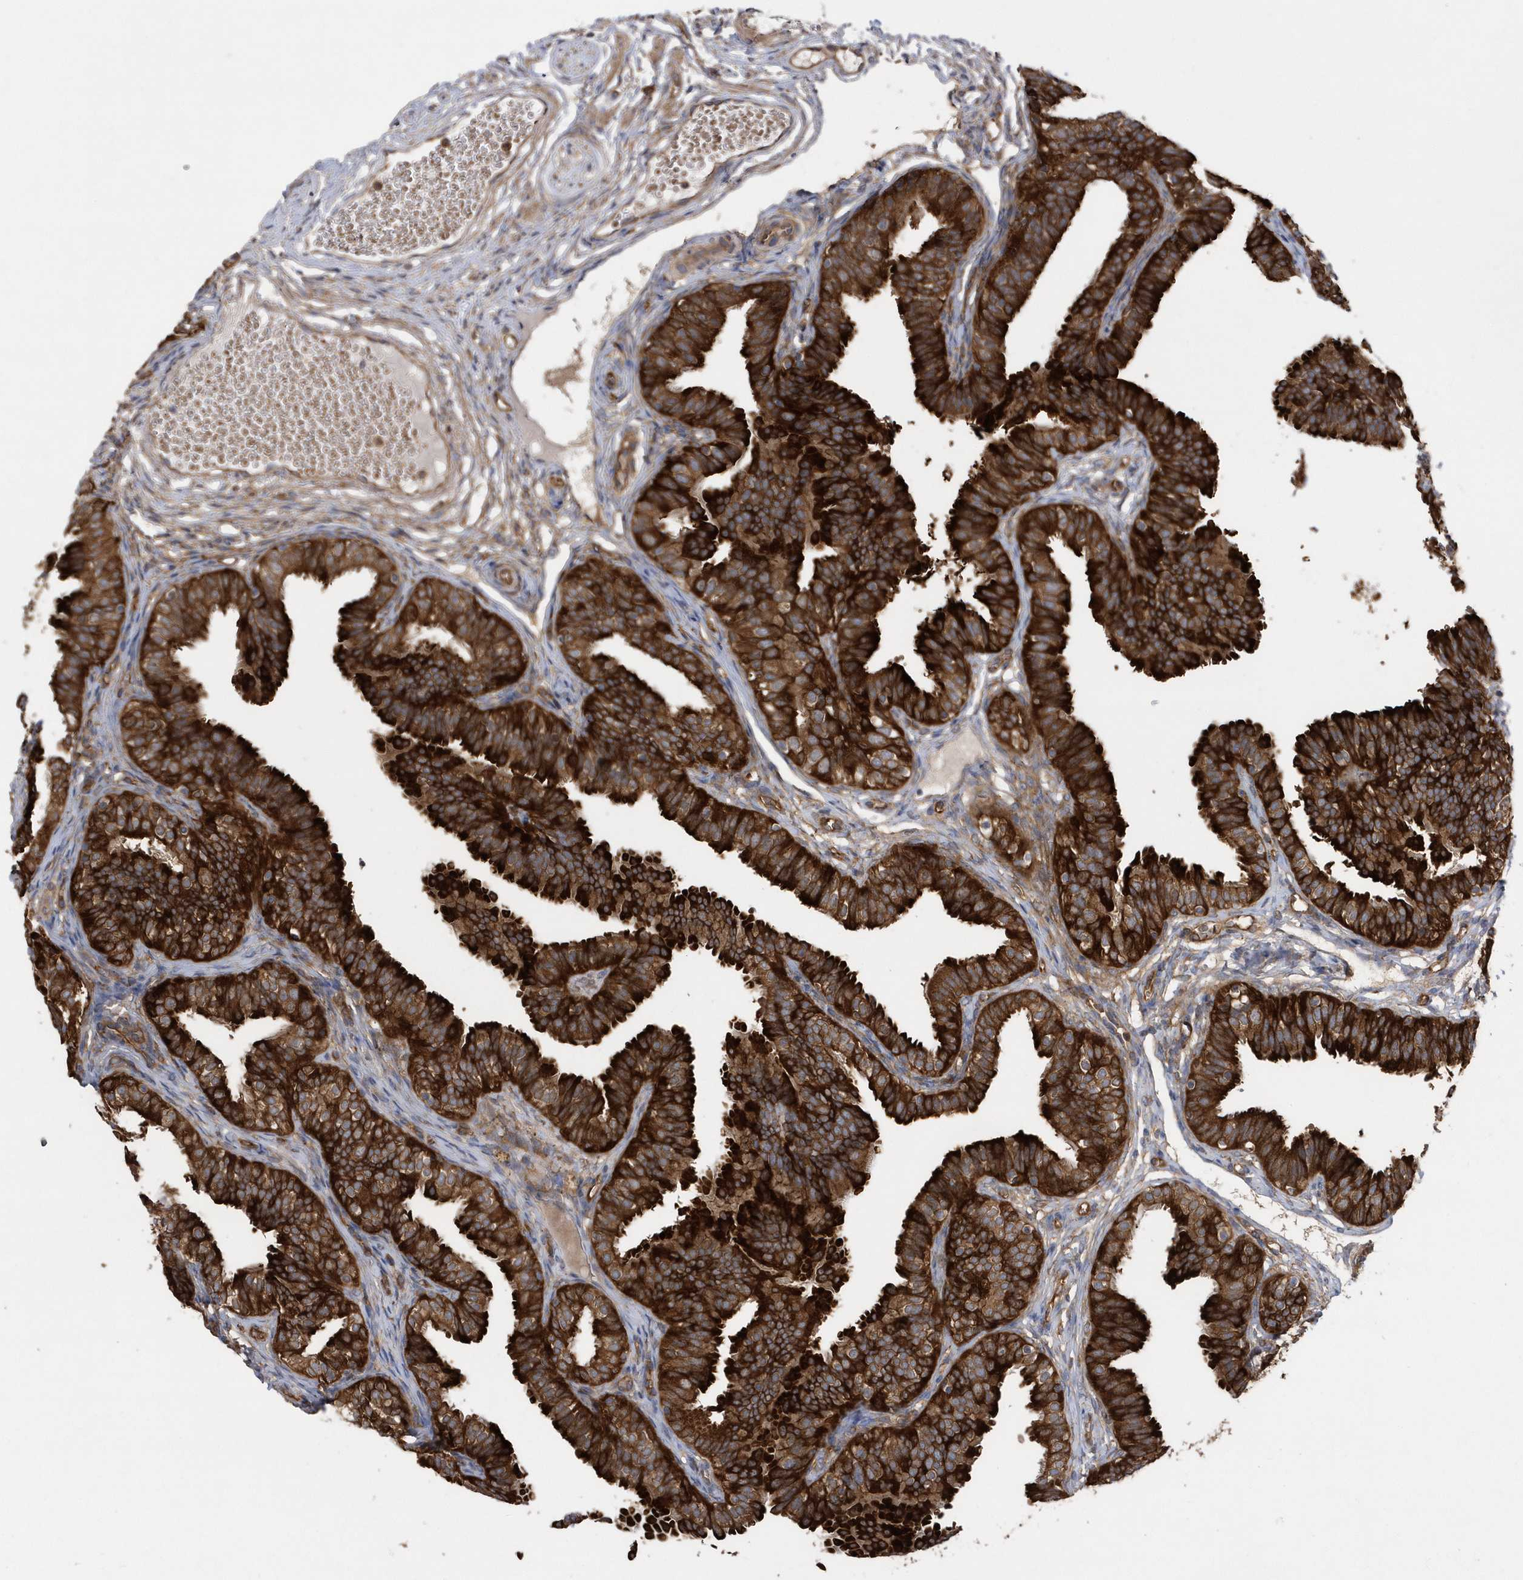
{"staining": {"intensity": "strong", "quantity": ">75%", "location": "cytoplasmic/membranous"}, "tissue": "fallopian tube", "cell_type": "Glandular cells", "image_type": "normal", "snomed": [{"axis": "morphology", "description": "Normal tissue, NOS"}, {"axis": "topography", "description": "Fallopian tube"}], "caption": "Protein expression analysis of benign fallopian tube shows strong cytoplasmic/membranous staining in approximately >75% of glandular cells.", "gene": "PAICS", "patient": {"sex": "female", "age": 35}}